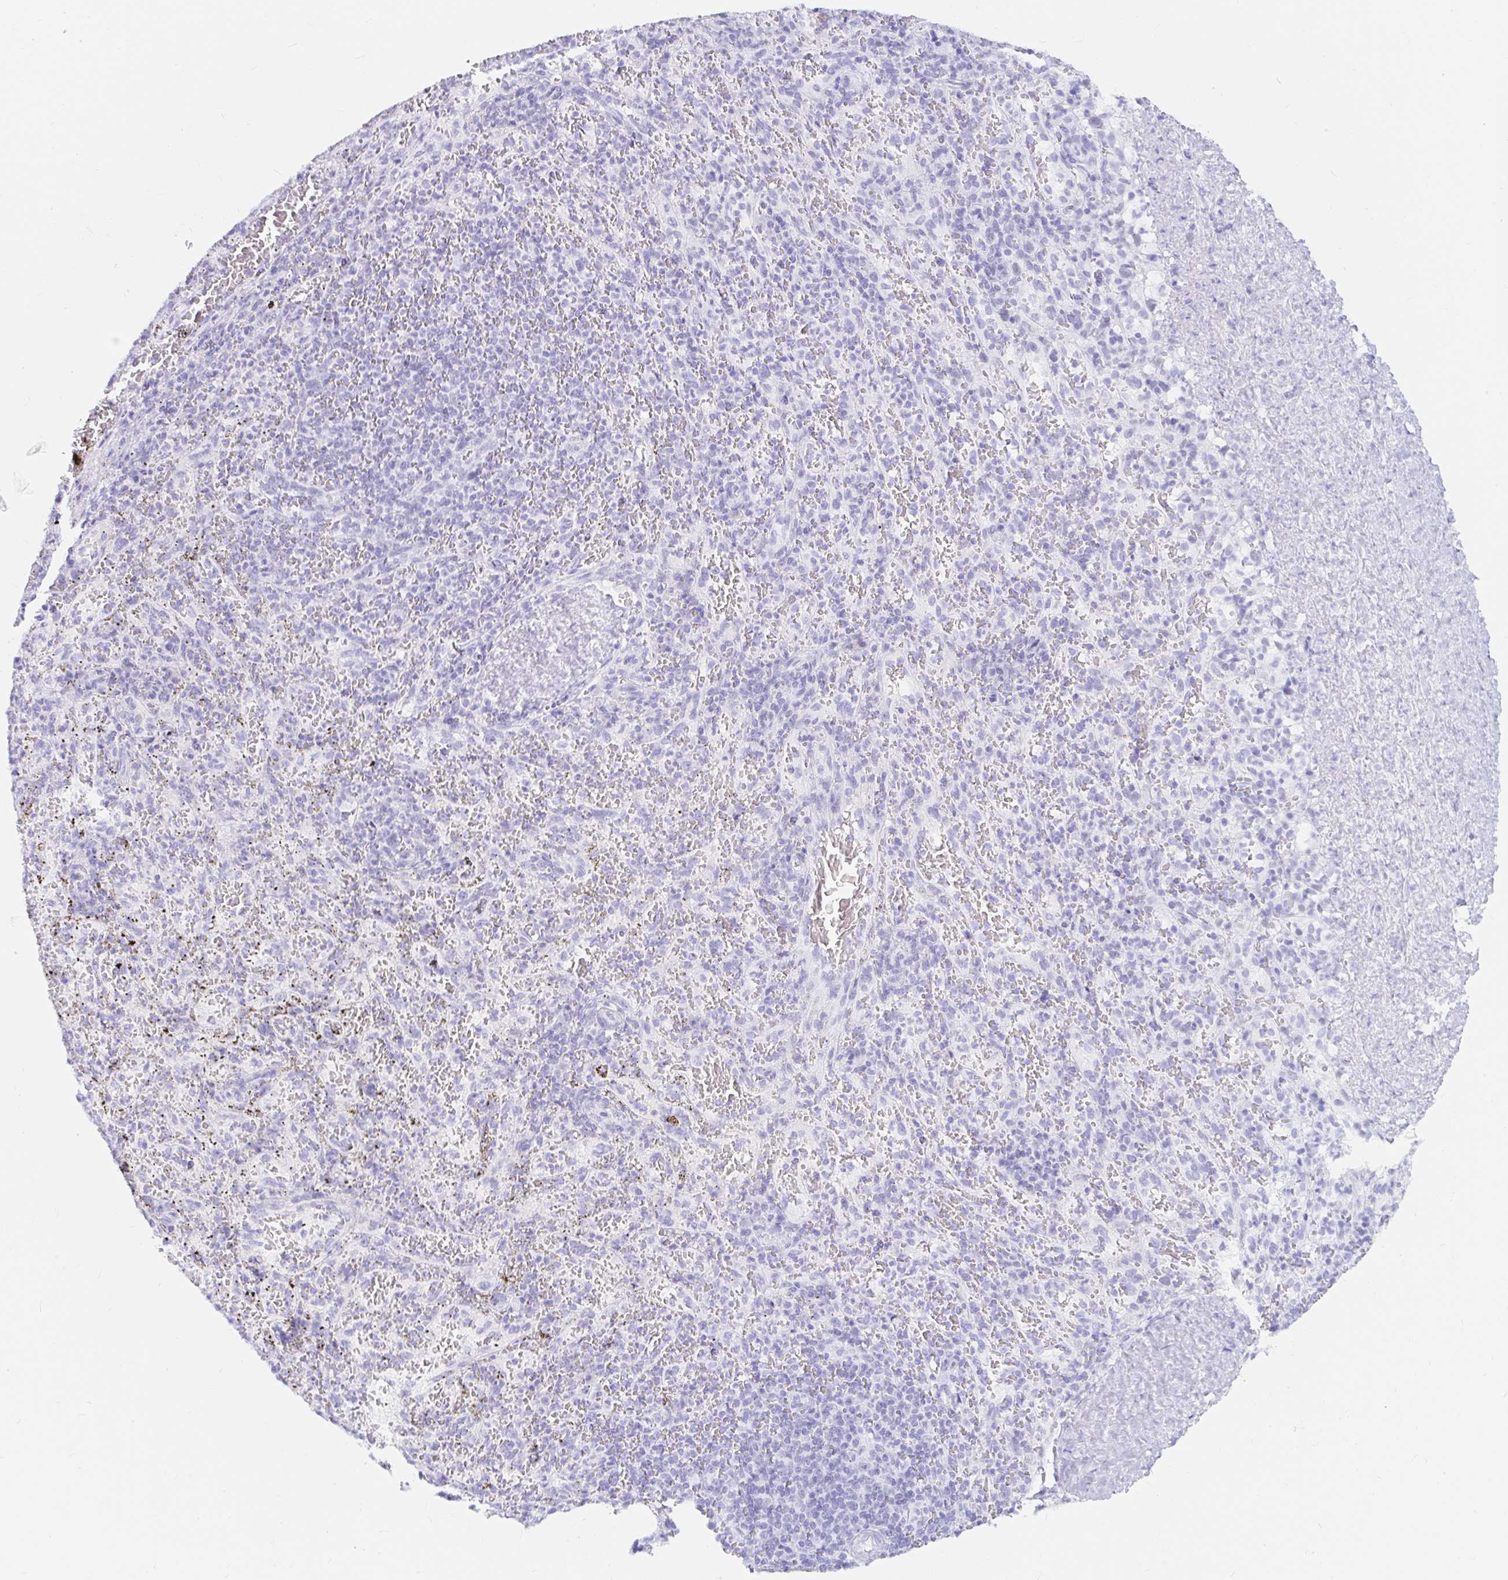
{"staining": {"intensity": "negative", "quantity": "none", "location": "none"}, "tissue": "spleen", "cell_type": "Cells in red pulp", "image_type": "normal", "snomed": [{"axis": "morphology", "description": "Normal tissue, NOS"}, {"axis": "topography", "description": "Spleen"}], "caption": "Immunohistochemistry (IHC) photomicrograph of benign spleen: spleen stained with DAB shows no significant protein staining in cells in red pulp.", "gene": "OR6T1", "patient": {"sex": "male", "age": 57}}